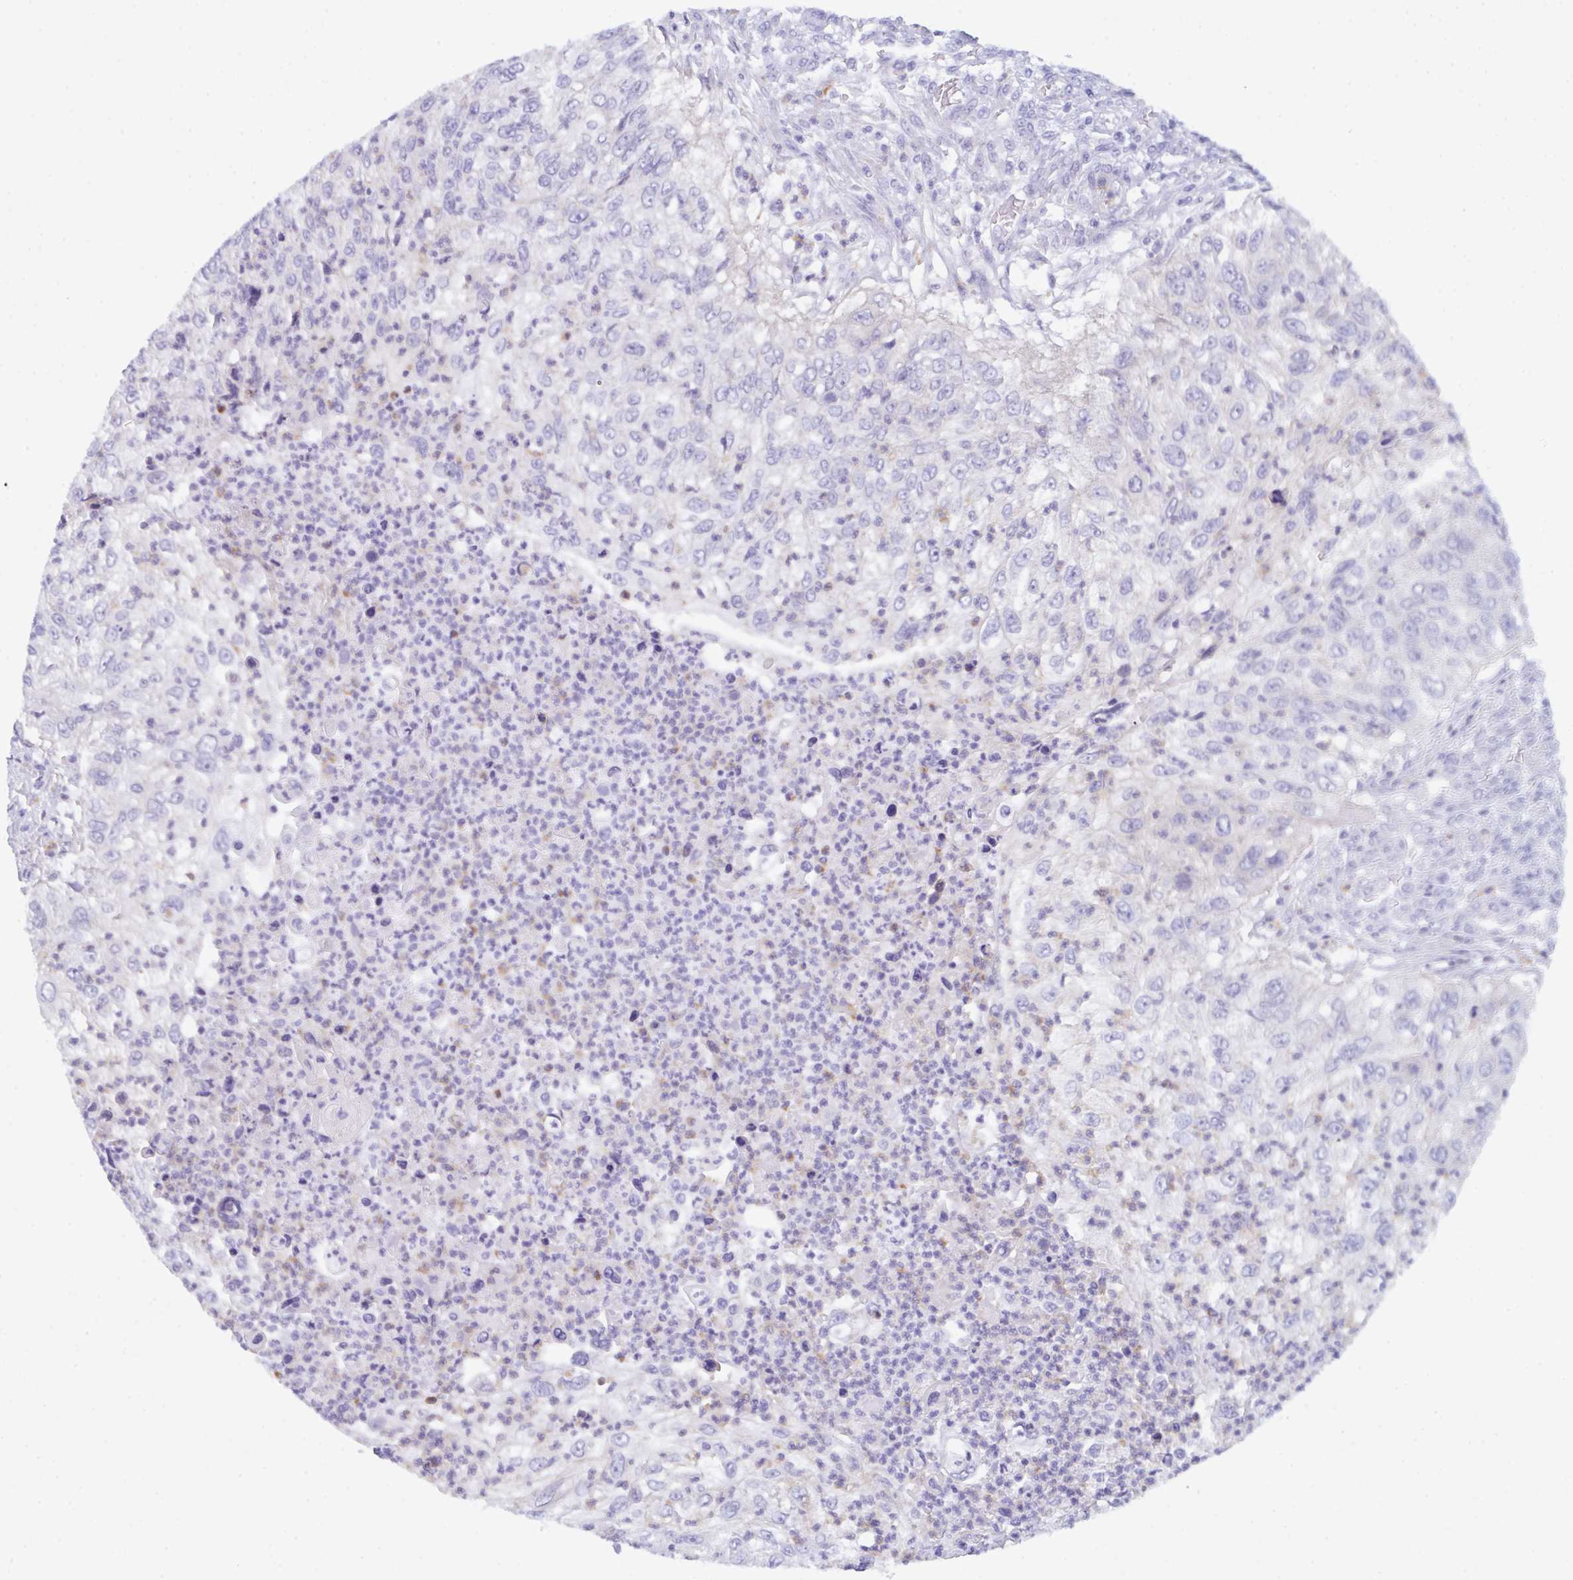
{"staining": {"intensity": "negative", "quantity": "none", "location": "none"}, "tissue": "urothelial cancer", "cell_type": "Tumor cells", "image_type": "cancer", "snomed": [{"axis": "morphology", "description": "Urothelial carcinoma, High grade"}, {"axis": "topography", "description": "Urinary bladder"}], "caption": "Immunohistochemical staining of human urothelial cancer exhibits no significant expression in tumor cells. The staining is performed using DAB brown chromogen with nuclei counter-stained in using hematoxylin.", "gene": "CEP170B", "patient": {"sex": "female", "age": 60}}